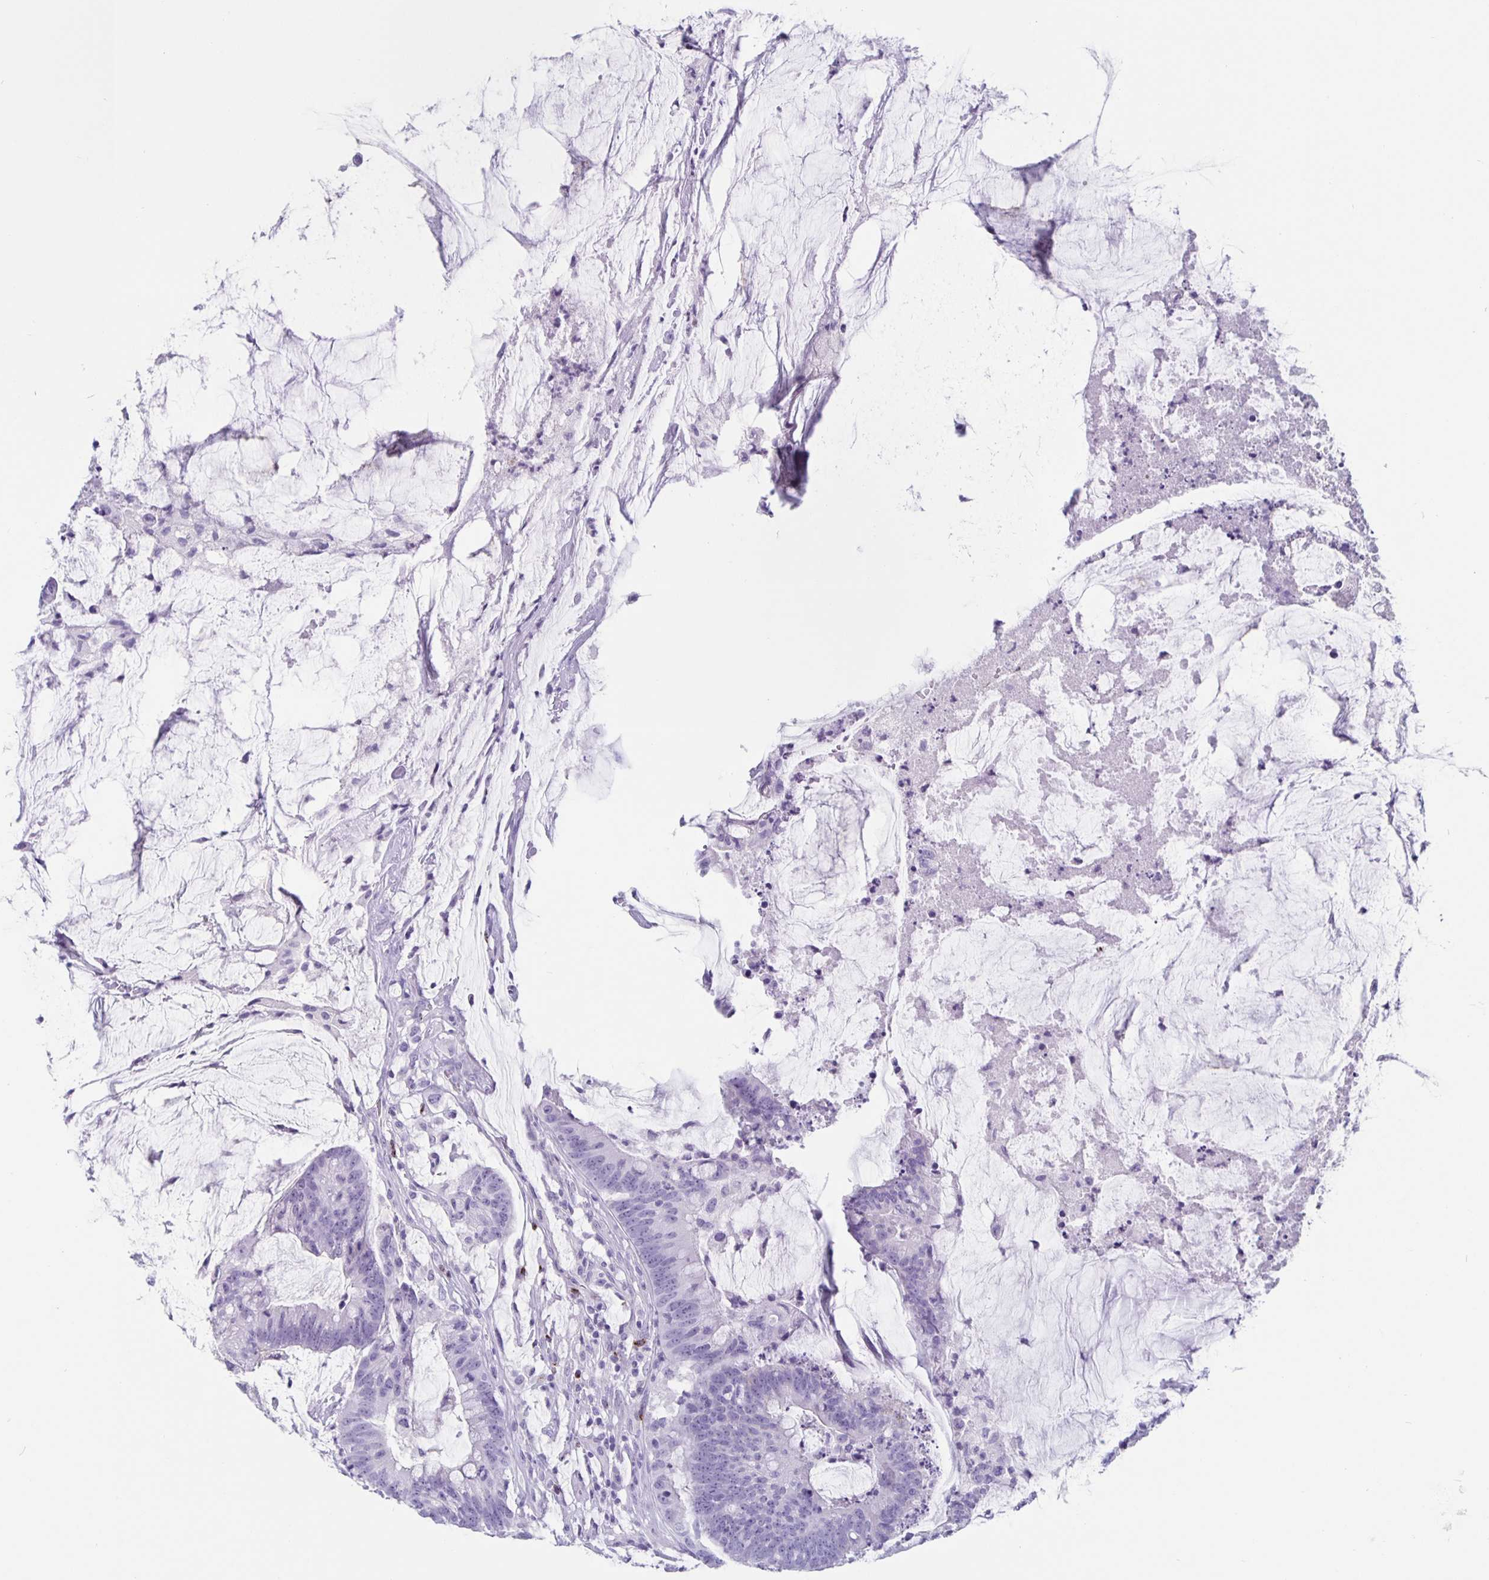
{"staining": {"intensity": "negative", "quantity": "none", "location": "none"}, "tissue": "colorectal cancer", "cell_type": "Tumor cells", "image_type": "cancer", "snomed": [{"axis": "morphology", "description": "Adenocarcinoma, NOS"}, {"axis": "topography", "description": "Colon"}], "caption": "The histopathology image displays no staining of tumor cells in adenocarcinoma (colorectal).", "gene": "GZMK", "patient": {"sex": "male", "age": 62}}